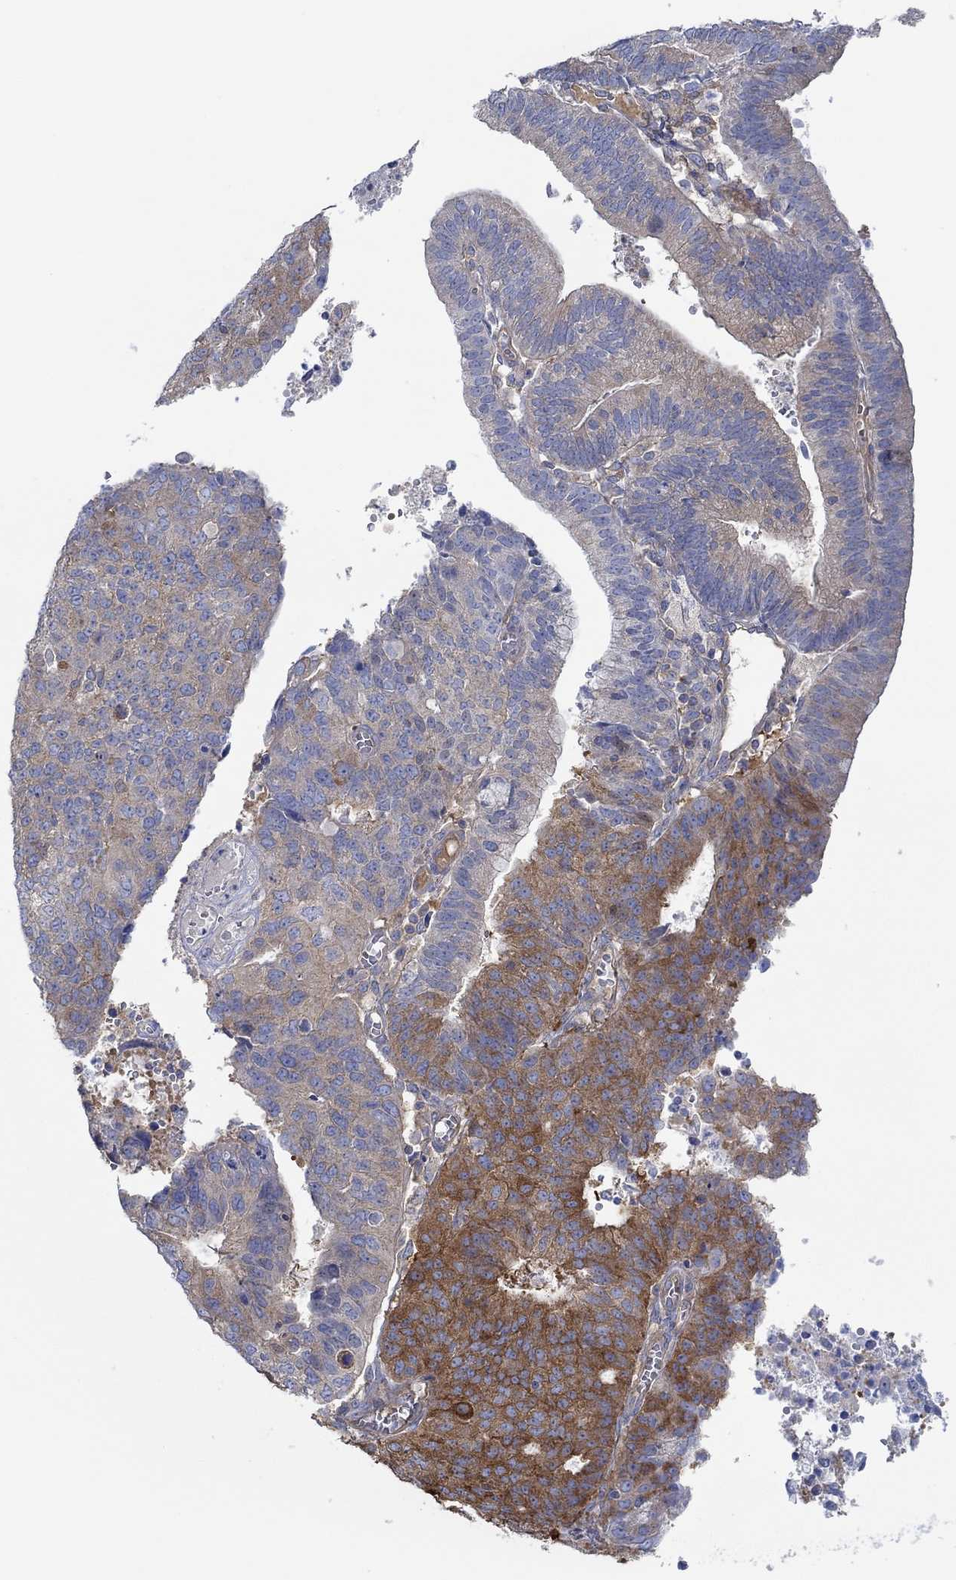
{"staining": {"intensity": "strong", "quantity": "<25%", "location": "cytoplasmic/membranous"}, "tissue": "endometrial cancer", "cell_type": "Tumor cells", "image_type": "cancer", "snomed": [{"axis": "morphology", "description": "Adenocarcinoma, NOS"}, {"axis": "topography", "description": "Endometrium"}], "caption": "Endometrial adenocarcinoma tissue exhibits strong cytoplasmic/membranous positivity in approximately <25% of tumor cells", "gene": "SPAG9", "patient": {"sex": "female", "age": 82}}